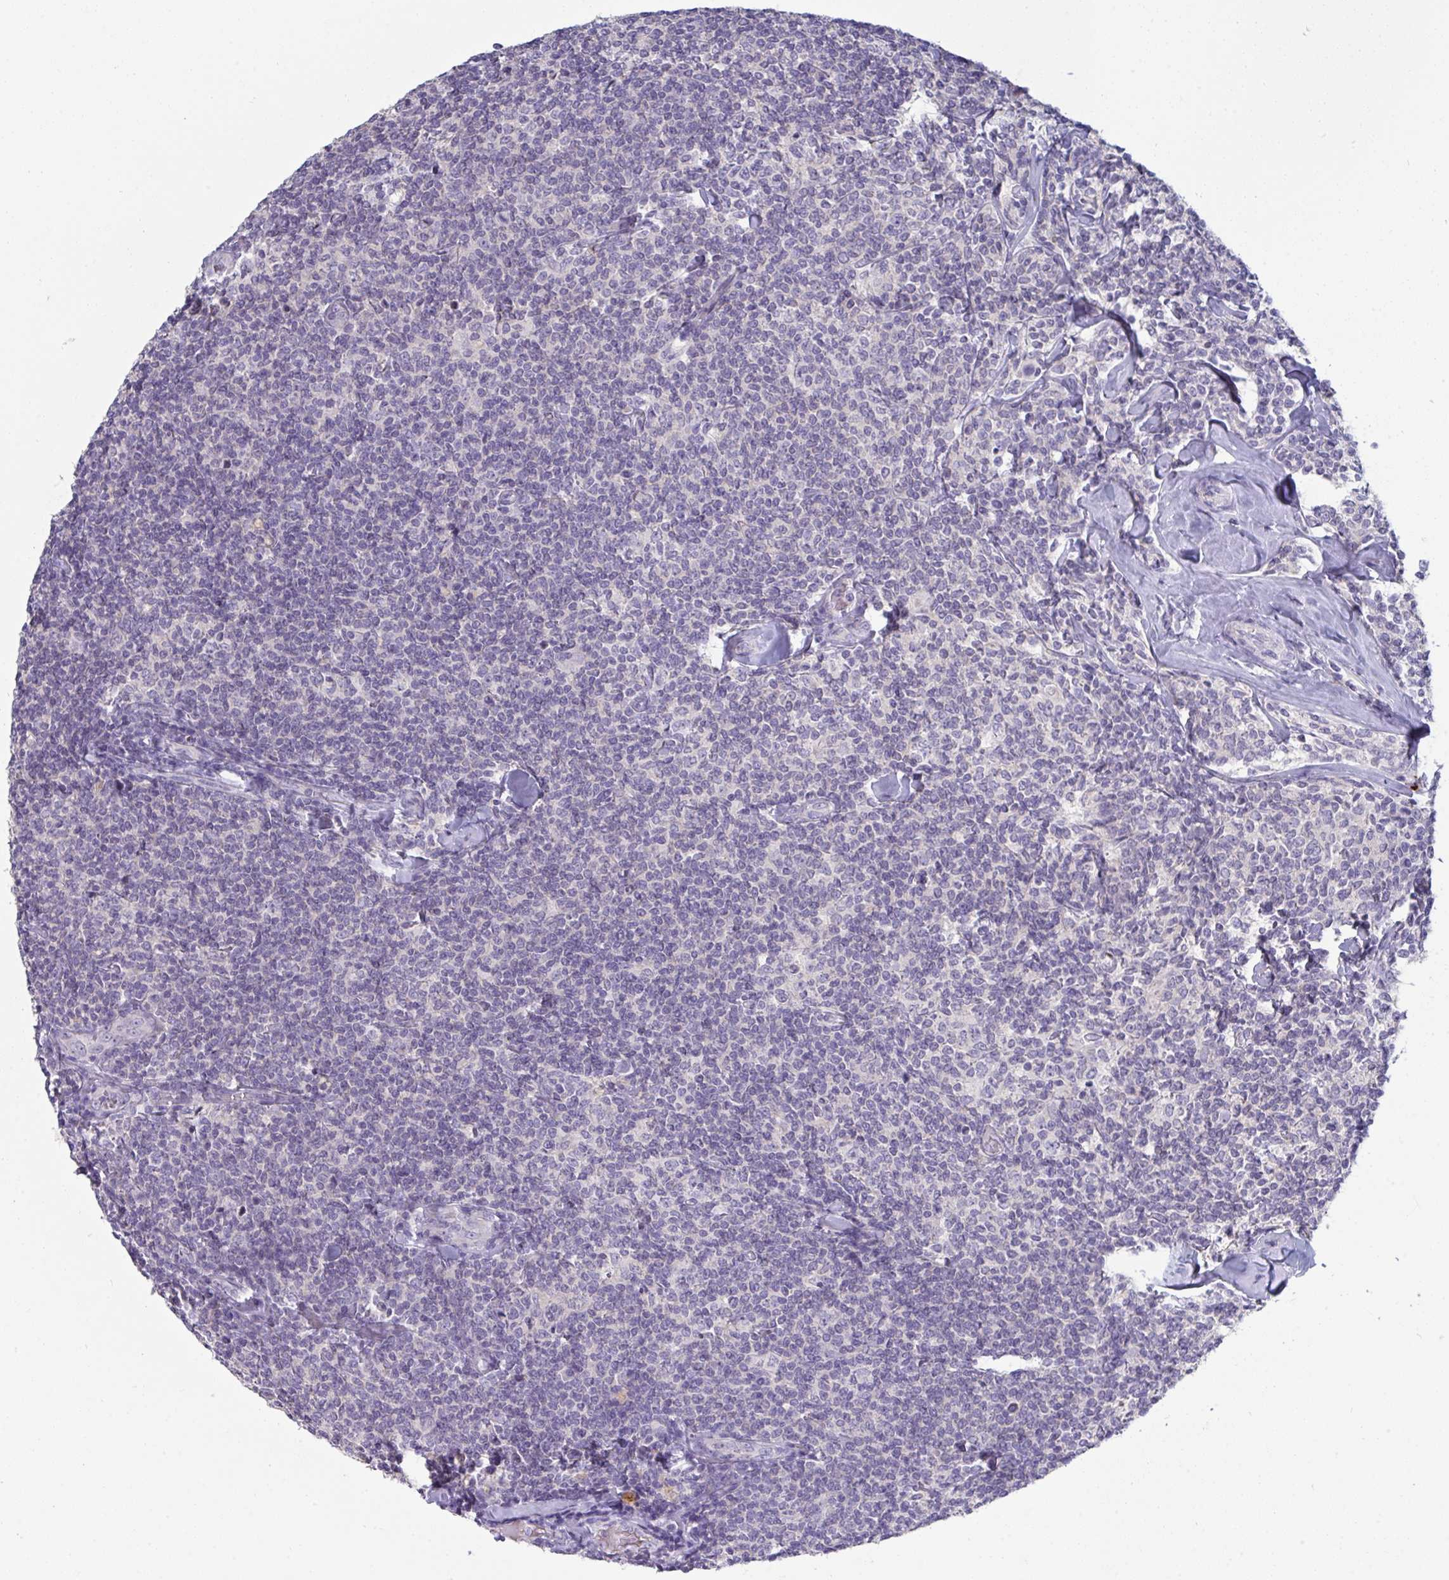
{"staining": {"intensity": "negative", "quantity": "none", "location": "none"}, "tissue": "lymphoma", "cell_type": "Tumor cells", "image_type": "cancer", "snomed": [{"axis": "morphology", "description": "Malignant lymphoma, non-Hodgkin's type, Low grade"}, {"axis": "topography", "description": "Lymph node"}], "caption": "This photomicrograph is of lymphoma stained with IHC to label a protein in brown with the nuclei are counter-stained blue. There is no positivity in tumor cells.", "gene": "HGFAC", "patient": {"sex": "female", "age": 56}}